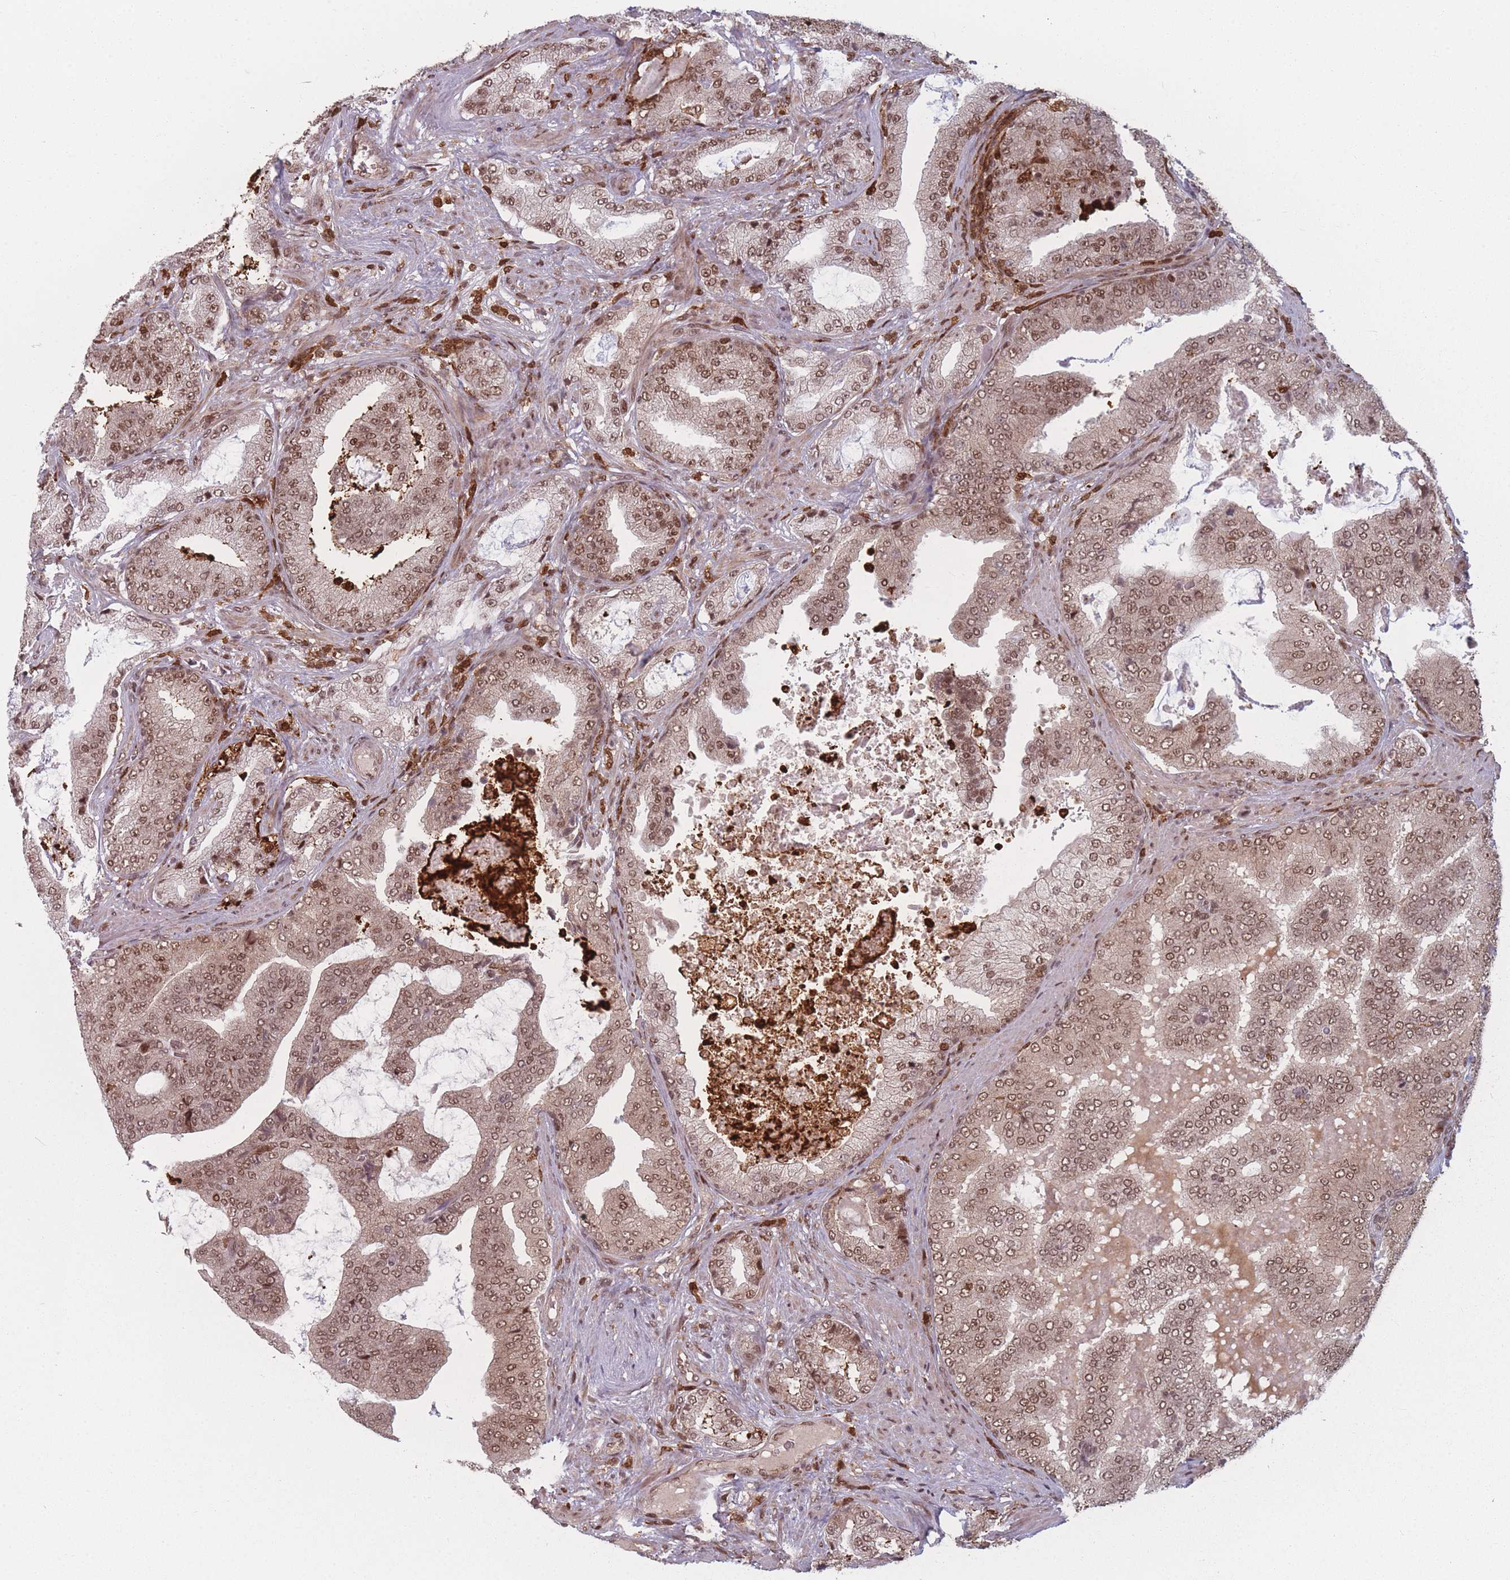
{"staining": {"intensity": "moderate", "quantity": ">75%", "location": "nuclear"}, "tissue": "prostate cancer", "cell_type": "Tumor cells", "image_type": "cancer", "snomed": [{"axis": "morphology", "description": "Adenocarcinoma, High grade"}, {"axis": "topography", "description": "Prostate"}], "caption": "Prostate adenocarcinoma (high-grade) stained with a protein marker displays moderate staining in tumor cells.", "gene": "WDR55", "patient": {"sex": "male", "age": 68}}